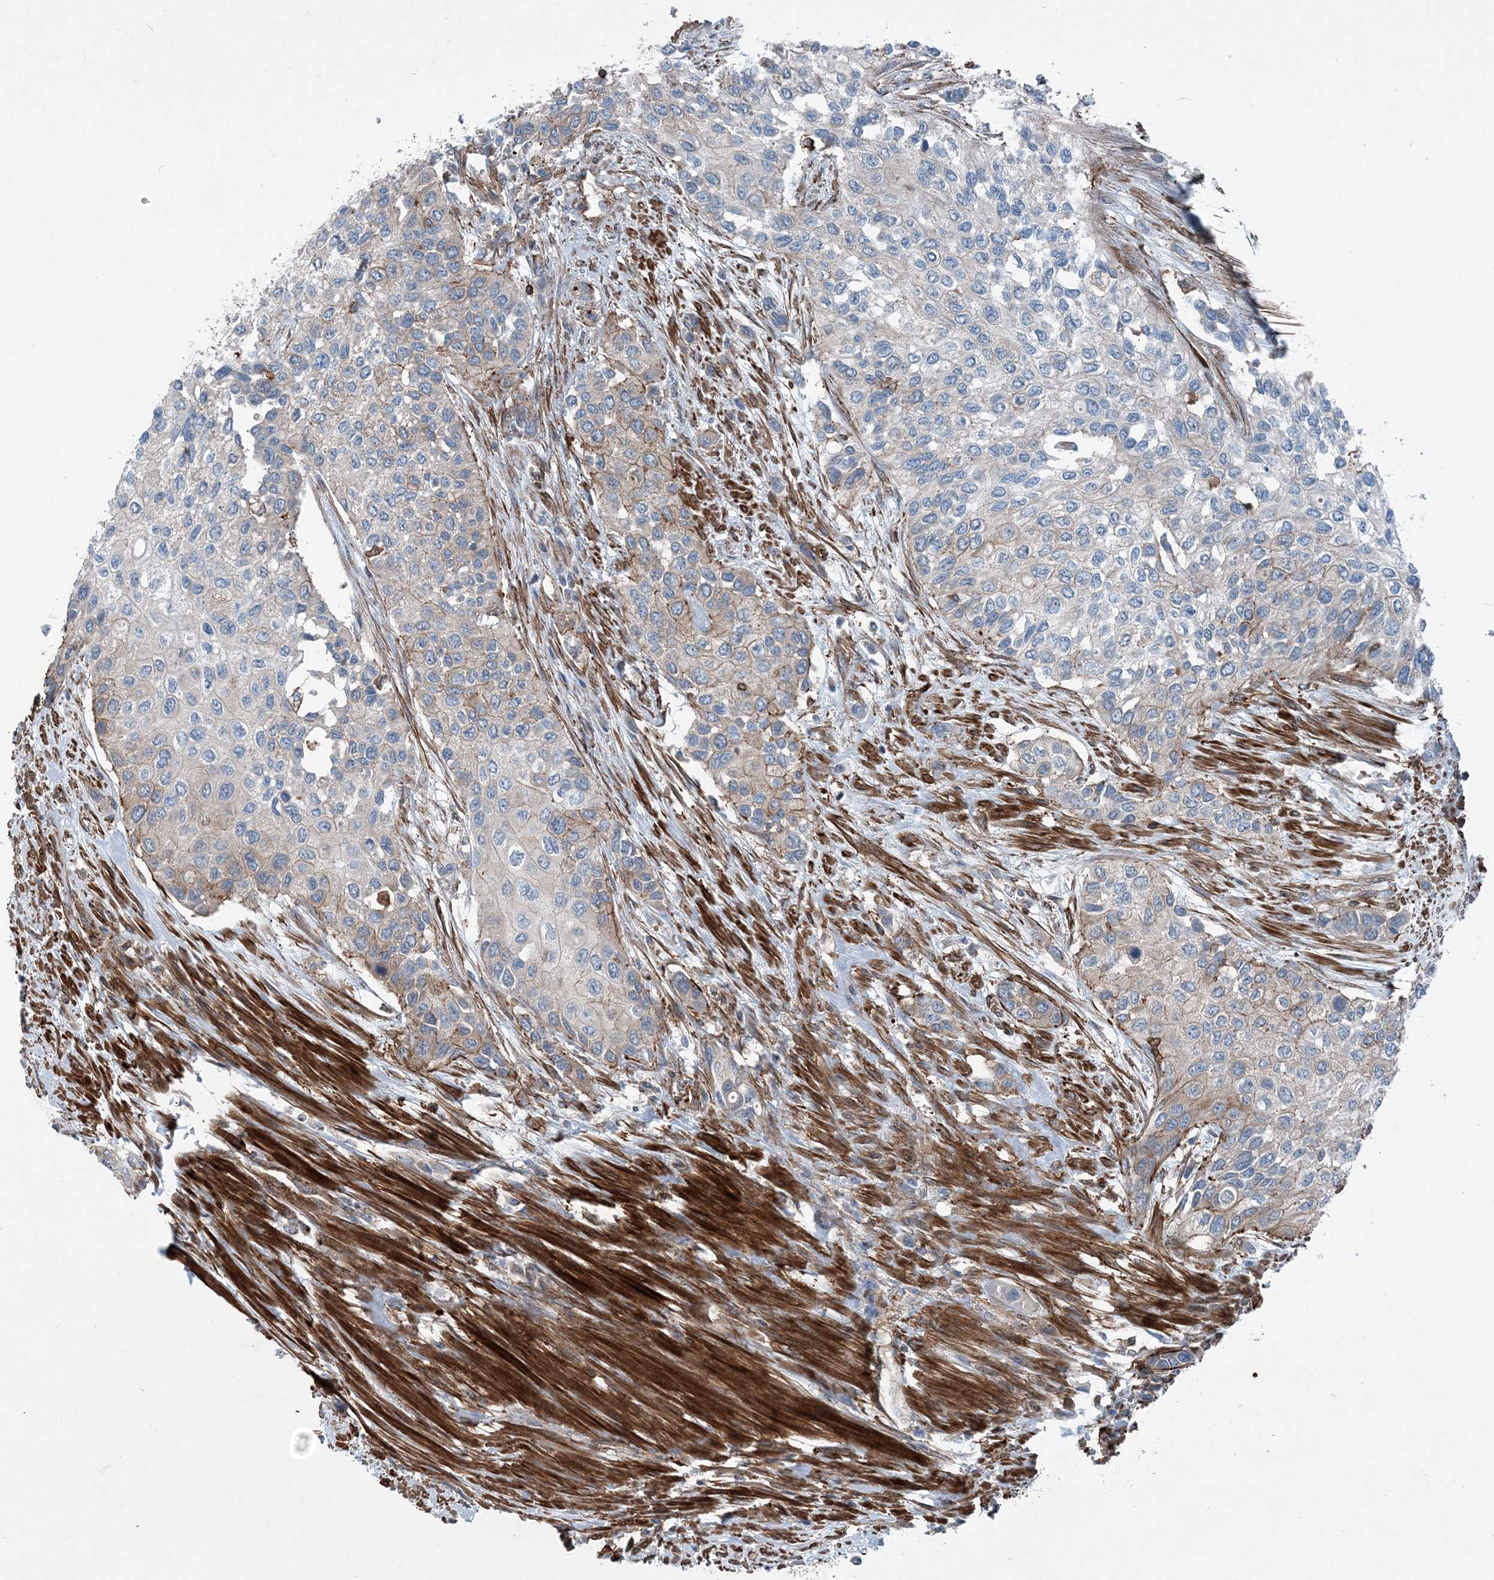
{"staining": {"intensity": "weak", "quantity": "<25%", "location": "cytoplasmic/membranous"}, "tissue": "urothelial cancer", "cell_type": "Tumor cells", "image_type": "cancer", "snomed": [{"axis": "morphology", "description": "Normal tissue, NOS"}, {"axis": "morphology", "description": "Urothelial carcinoma, High grade"}, {"axis": "topography", "description": "Vascular tissue"}, {"axis": "topography", "description": "Urinary bladder"}], "caption": "Human urothelial carcinoma (high-grade) stained for a protein using IHC exhibits no staining in tumor cells.", "gene": "DGUOK", "patient": {"sex": "female", "age": 56}}